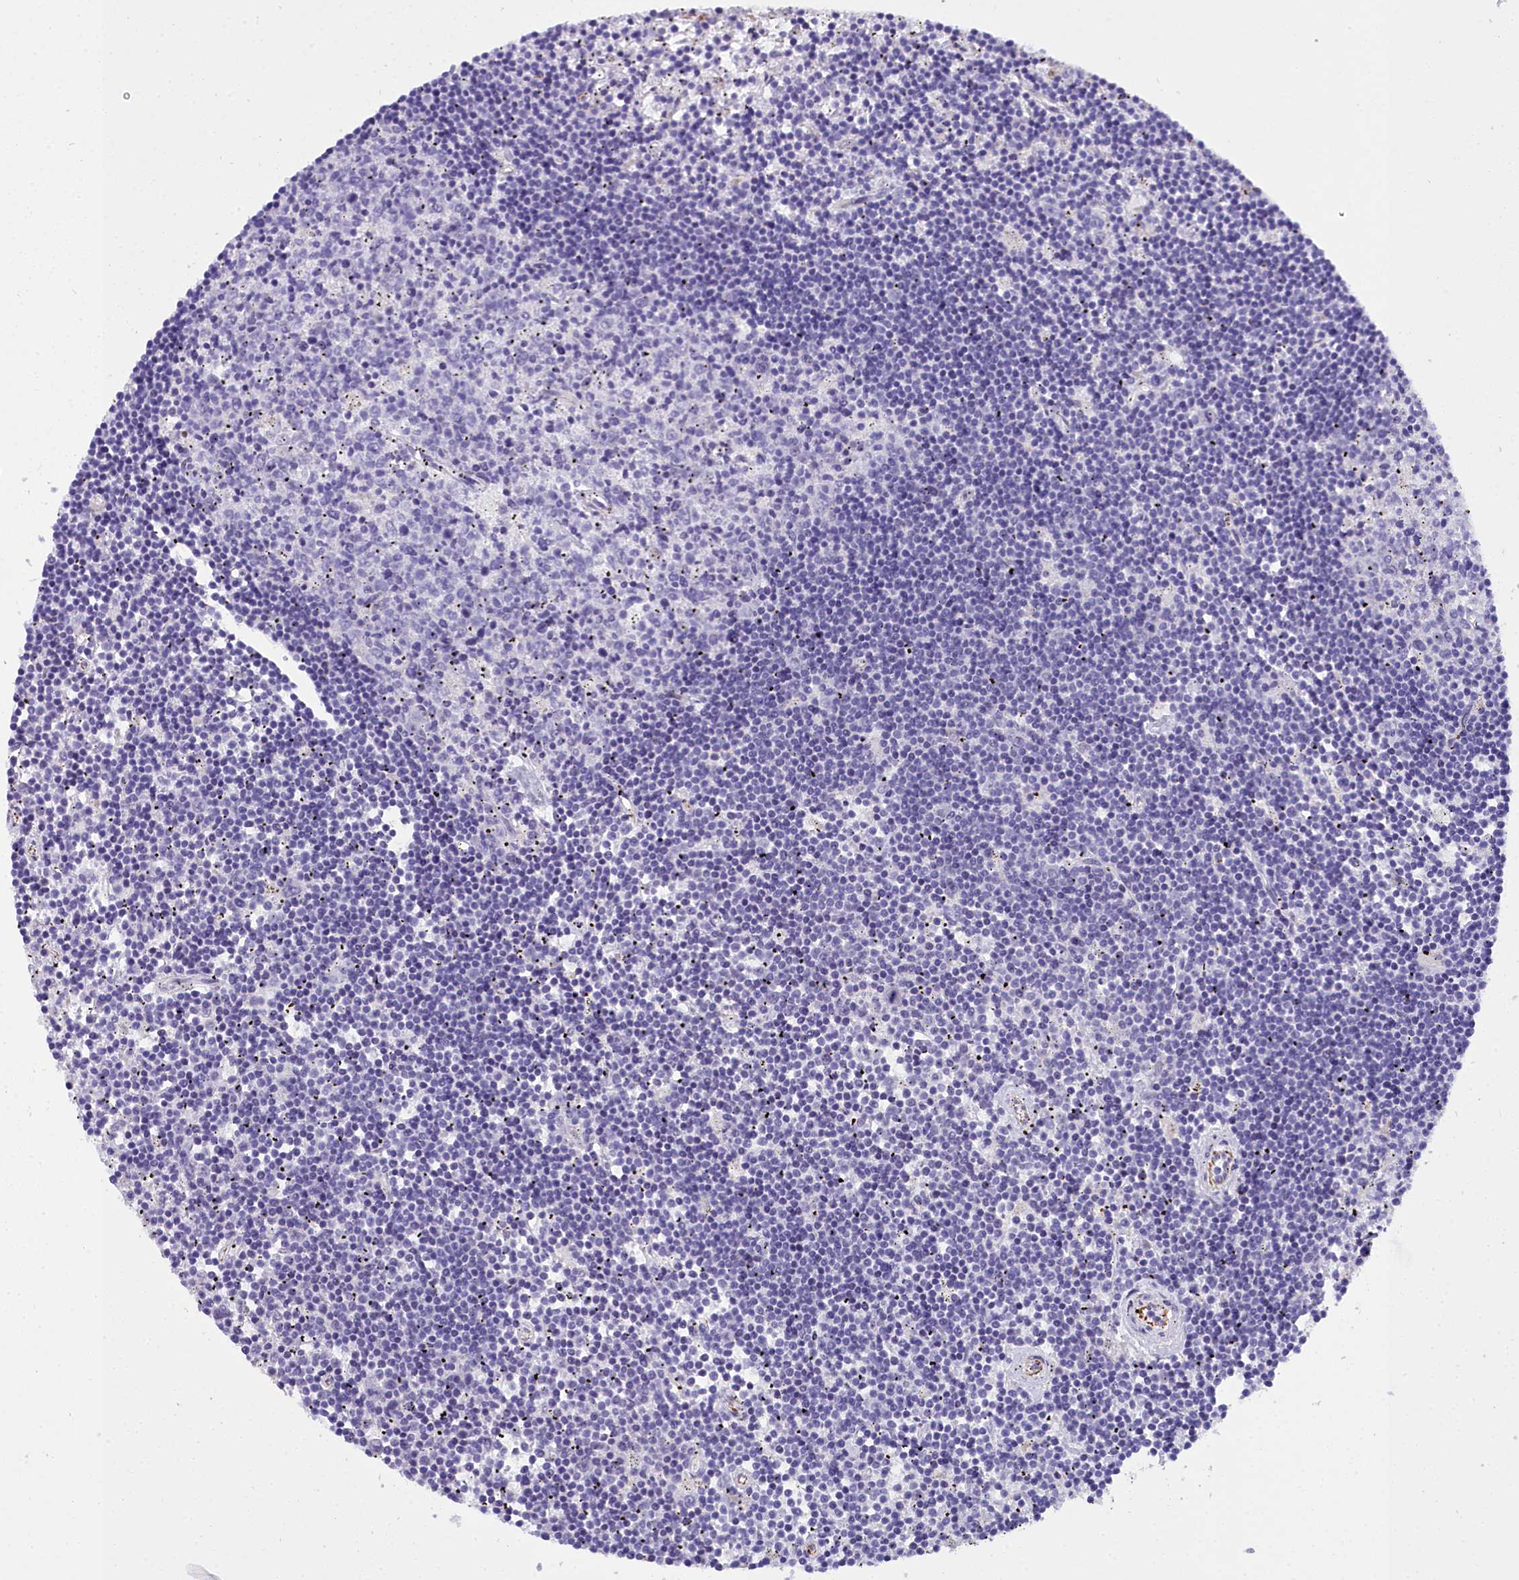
{"staining": {"intensity": "negative", "quantity": "none", "location": "none"}, "tissue": "lymphoma", "cell_type": "Tumor cells", "image_type": "cancer", "snomed": [{"axis": "morphology", "description": "Malignant lymphoma, non-Hodgkin's type, Low grade"}, {"axis": "topography", "description": "Spleen"}], "caption": "Immunohistochemical staining of human lymphoma demonstrates no significant positivity in tumor cells.", "gene": "TIMM22", "patient": {"sex": "male", "age": 76}}